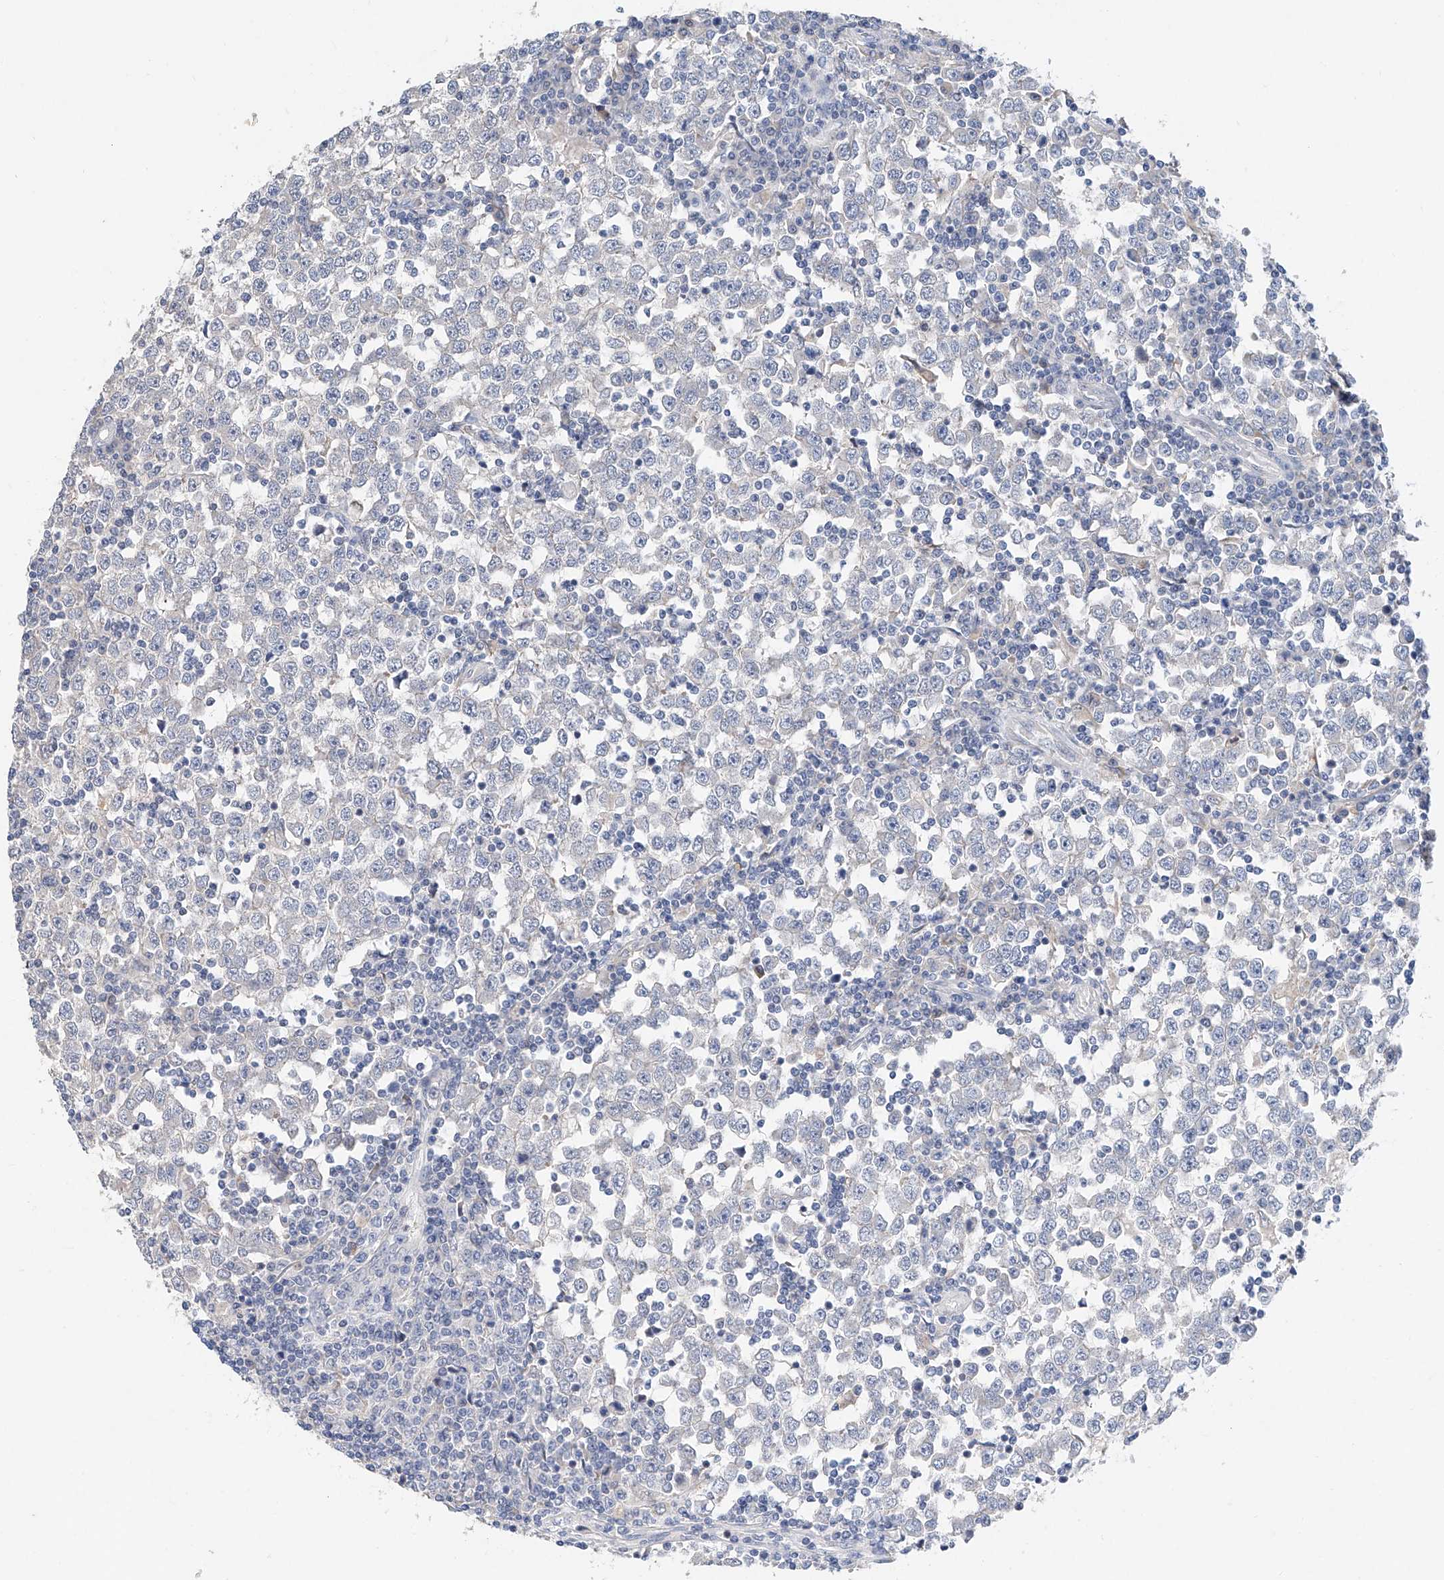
{"staining": {"intensity": "negative", "quantity": "none", "location": "none"}, "tissue": "testis cancer", "cell_type": "Tumor cells", "image_type": "cancer", "snomed": [{"axis": "morphology", "description": "Seminoma, NOS"}, {"axis": "topography", "description": "Testis"}], "caption": "There is no significant positivity in tumor cells of testis cancer (seminoma).", "gene": "FUCA2", "patient": {"sex": "male", "age": 65}}